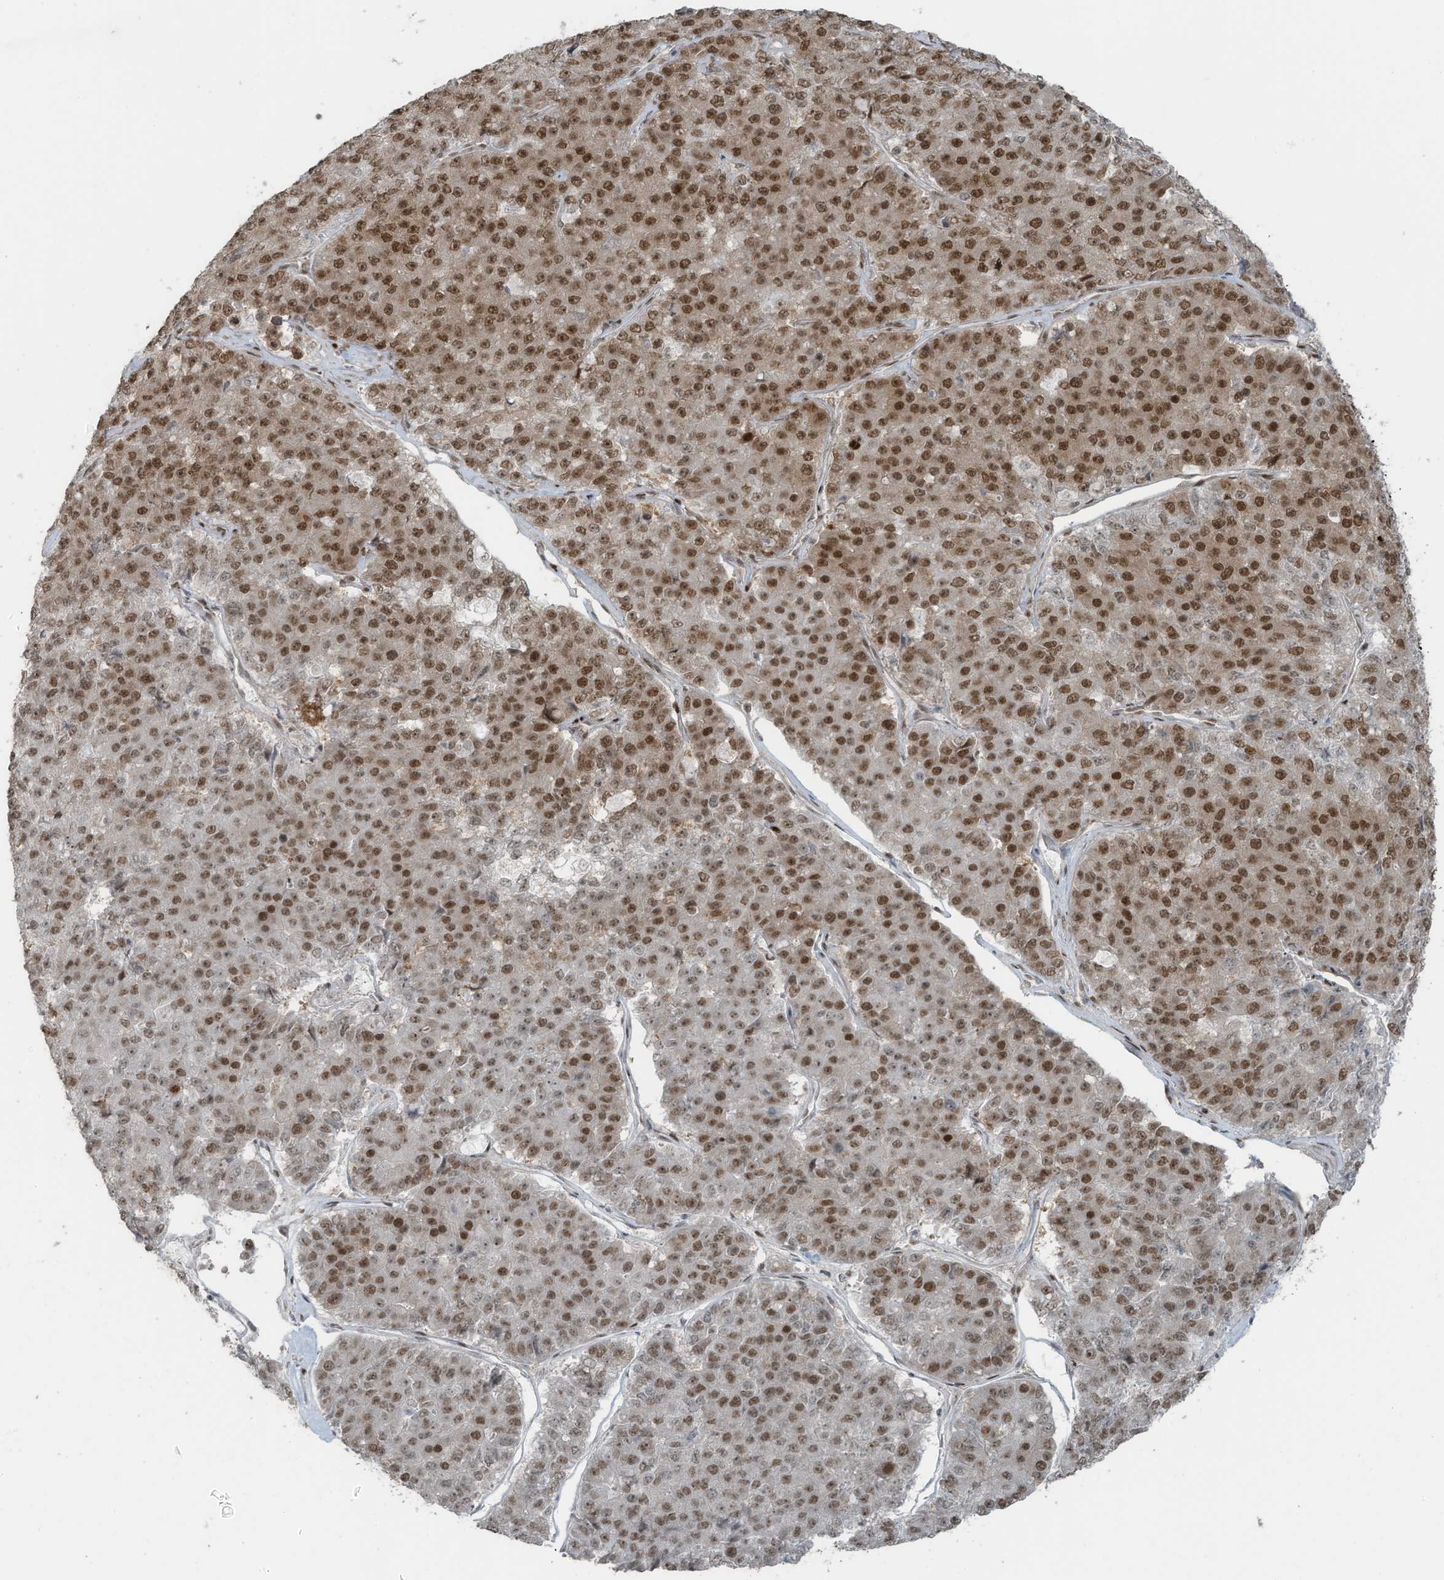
{"staining": {"intensity": "moderate", "quantity": ">75%", "location": "nuclear"}, "tissue": "pancreatic cancer", "cell_type": "Tumor cells", "image_type": "cancer", "snomed": [{"axis": "morphology", "description": "Adenocarcinoma, NOS"}, {"axis": "topography", "description": "Pancreas"}], "caption": "Pancreatic cancer (adenocarcinoma) stained with immunohistochemistry (IHC) reveals moderate nuclear expression in approximately >75% of tumor cells.", "gene": "PCNP", "patient": {"sex": "male", "age": 50}}